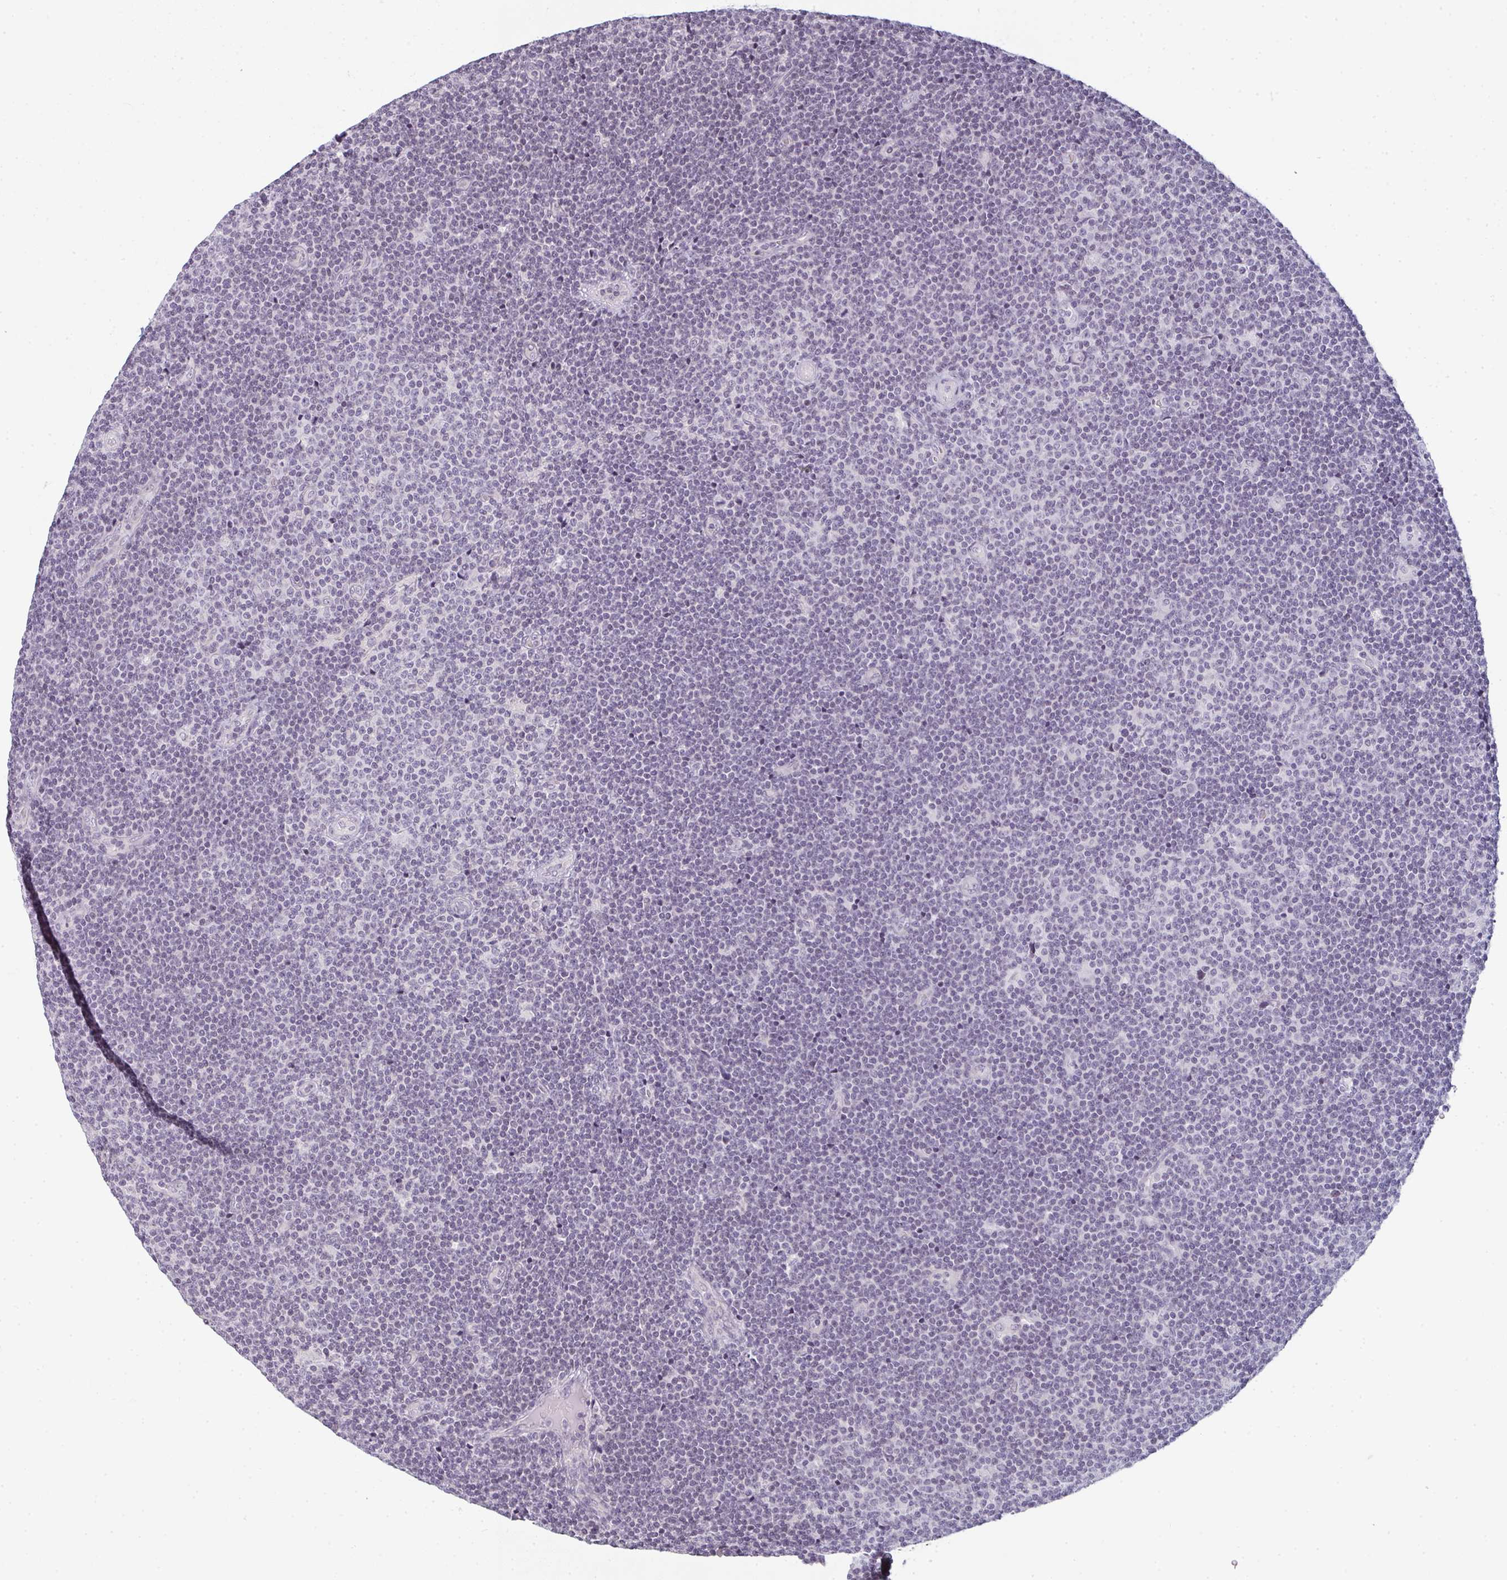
{"staining": {"intensity": "negative", "quantity": "none", "location": "none"}, "tissue": "lymphoma", "cell_type": "Tumor cells", "image_type": "cancer", "snomed": [{"axis": "morphology", "description": "Malignant lymphoma, non-Hodgkin's type, Low grade"}, {"axis": "topography", "description": "Lymph node"}], "caption": "The histopathology image shows no staining of tumor cells in lymphoma.", "gene": "RBBP6", "patient": {"sex": "male", "age": 48}}